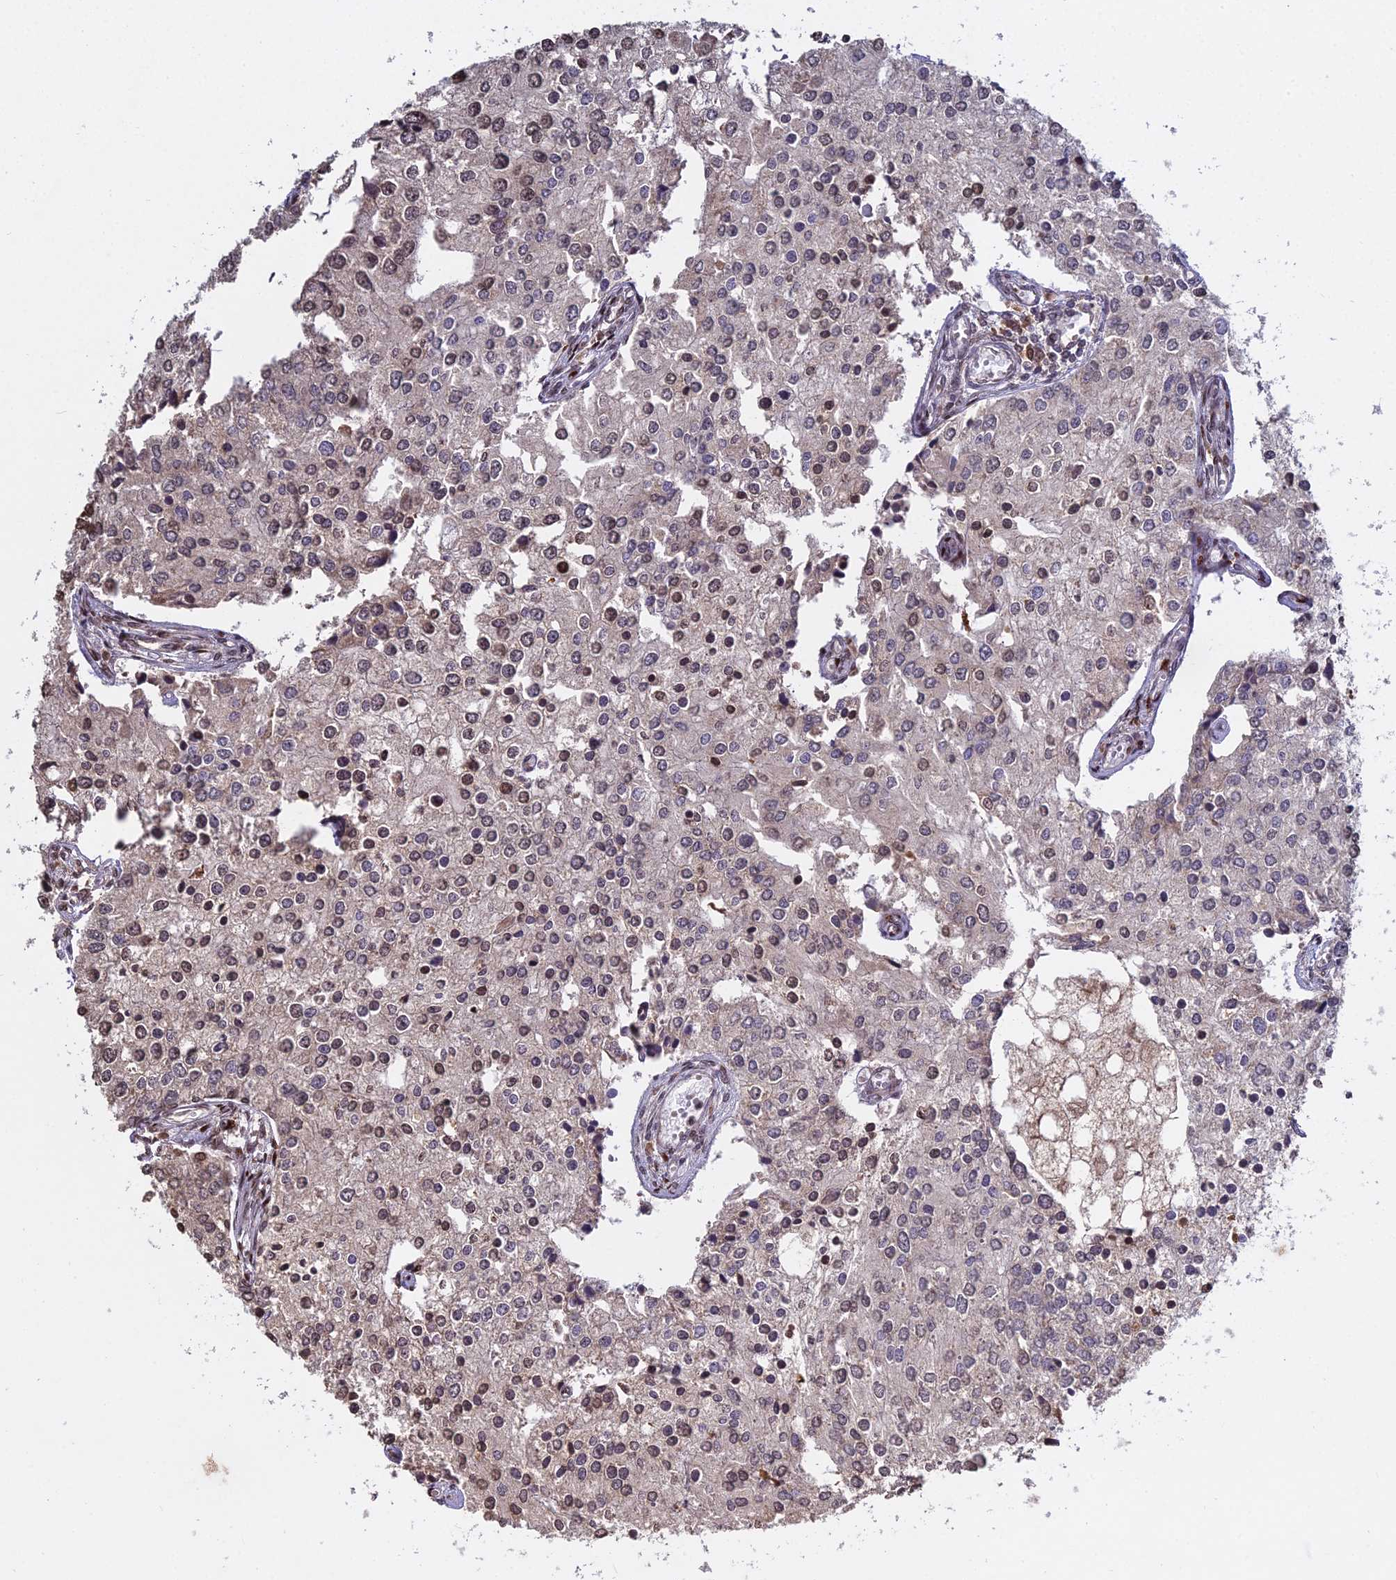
{"staining": {"intensity": "moderate", "quantity": ">75%", "location": "cytoplasmic/membranous,nuclear"}, "tissue": "prostate cancer", "cell_type": "Tumor cells", "image_type": "cancer", "snomed": [{"axis": "morphology", "description": "Adenocarcinoma, High grade"}, {"axis": "topography", "description": "Prostate"}], "caption": "This histopathology image reveals immunohistochemistry (IHC) staining of human prostate cancer, with medium moderate cytoplasmic/membranous and nuclear positivity in about >75% of tumor cells.", "gene": "RBMS2", "patient": {"sex": "male", "age": 62}}